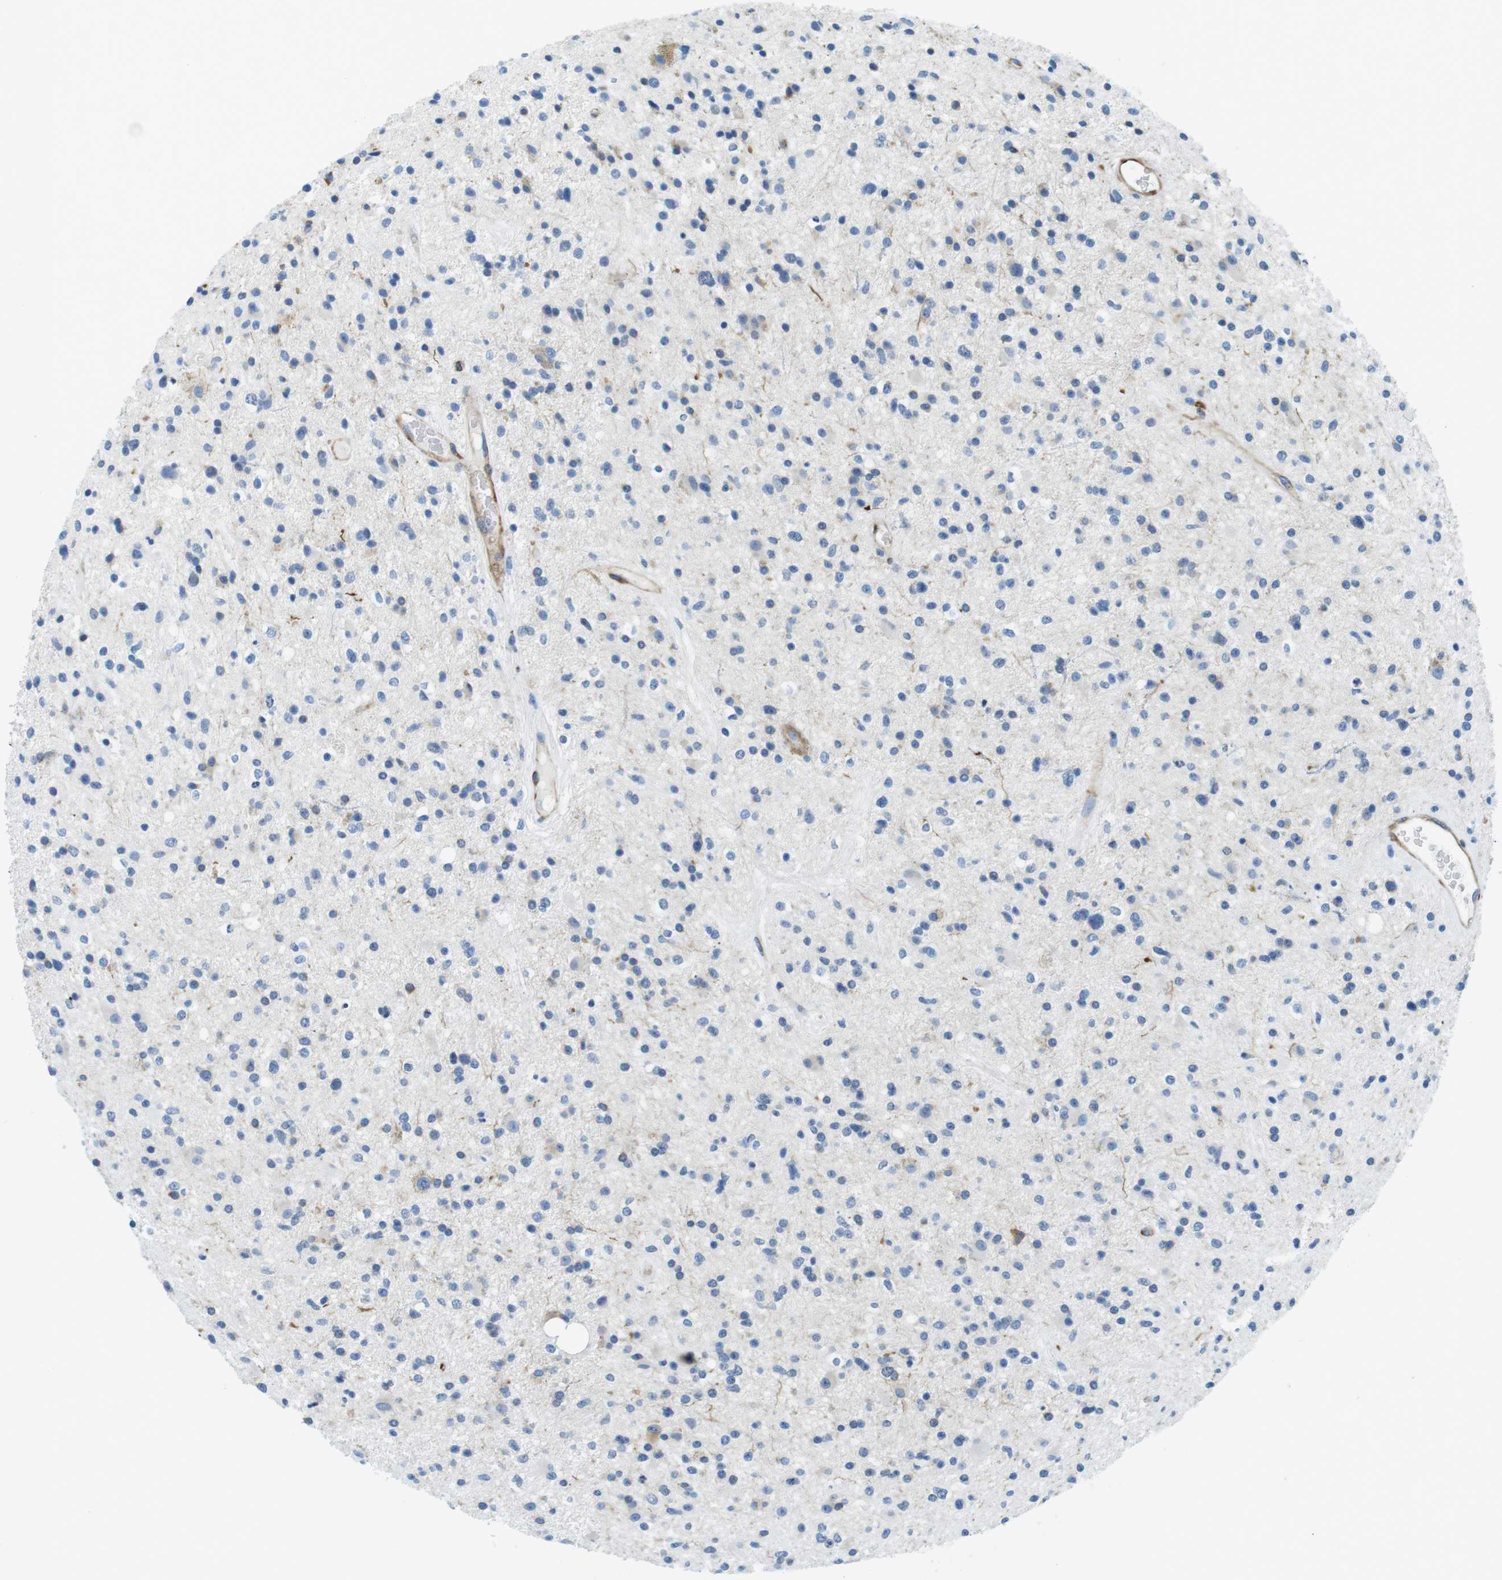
{"staining": {"intensity": "negative", "quantity": "none", "location": "none"}, "tissue": "glioma", "cell_type": "Tumor cells", "image_type": "cancer", "snomed": [{"axis": "morphology", "description": "Glioma, malignant, High grade"}, {"axis": "topography", "description": "Brain"}], "caption": "A micrograph of human glioma is negative for staining in tumor cells.", "gene": "EMP2", "patient": {"sex": "male", "age": 33}}